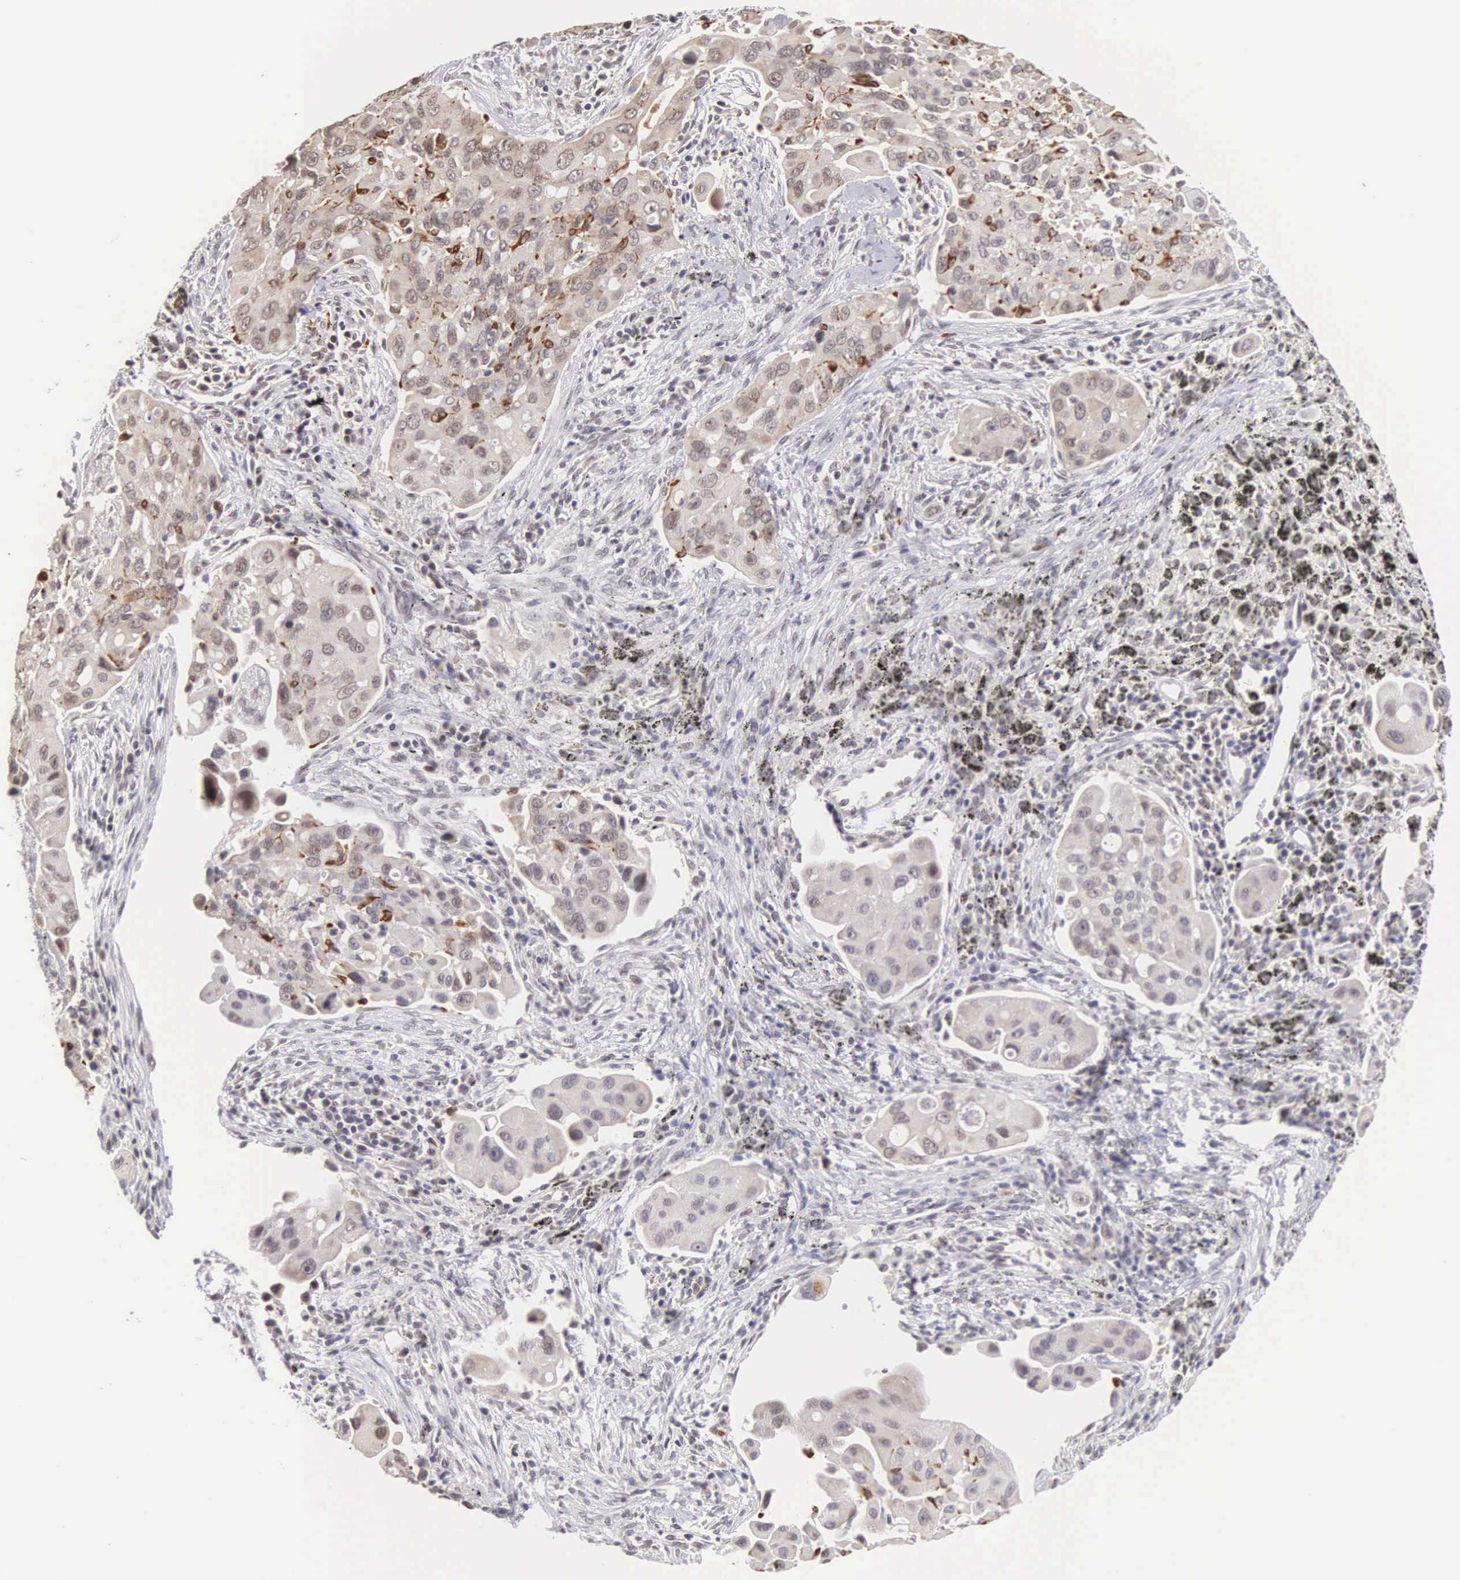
{"staining": {"intensity": "moderate", "quantity": "<25%", "location": "nuclear"}, "tissue": "lung cancer", "cell_type": "Tumor cells", "image_type": "cancer", "snomed": [{"axis": "morphology", "description": "Adenocarcinoma, NOS"}, {"axis": "topography", "description": "Lung"}], "caption": "This histopathology image reveals lung cancer stained with IHC to label a protein in brown. The nuclear of tumor cells show moderate positivity for the protein. Nuclei are counter-stained blue.", "gene": "HMGXB4", "patient": {"sex": "male", "age": 68}}